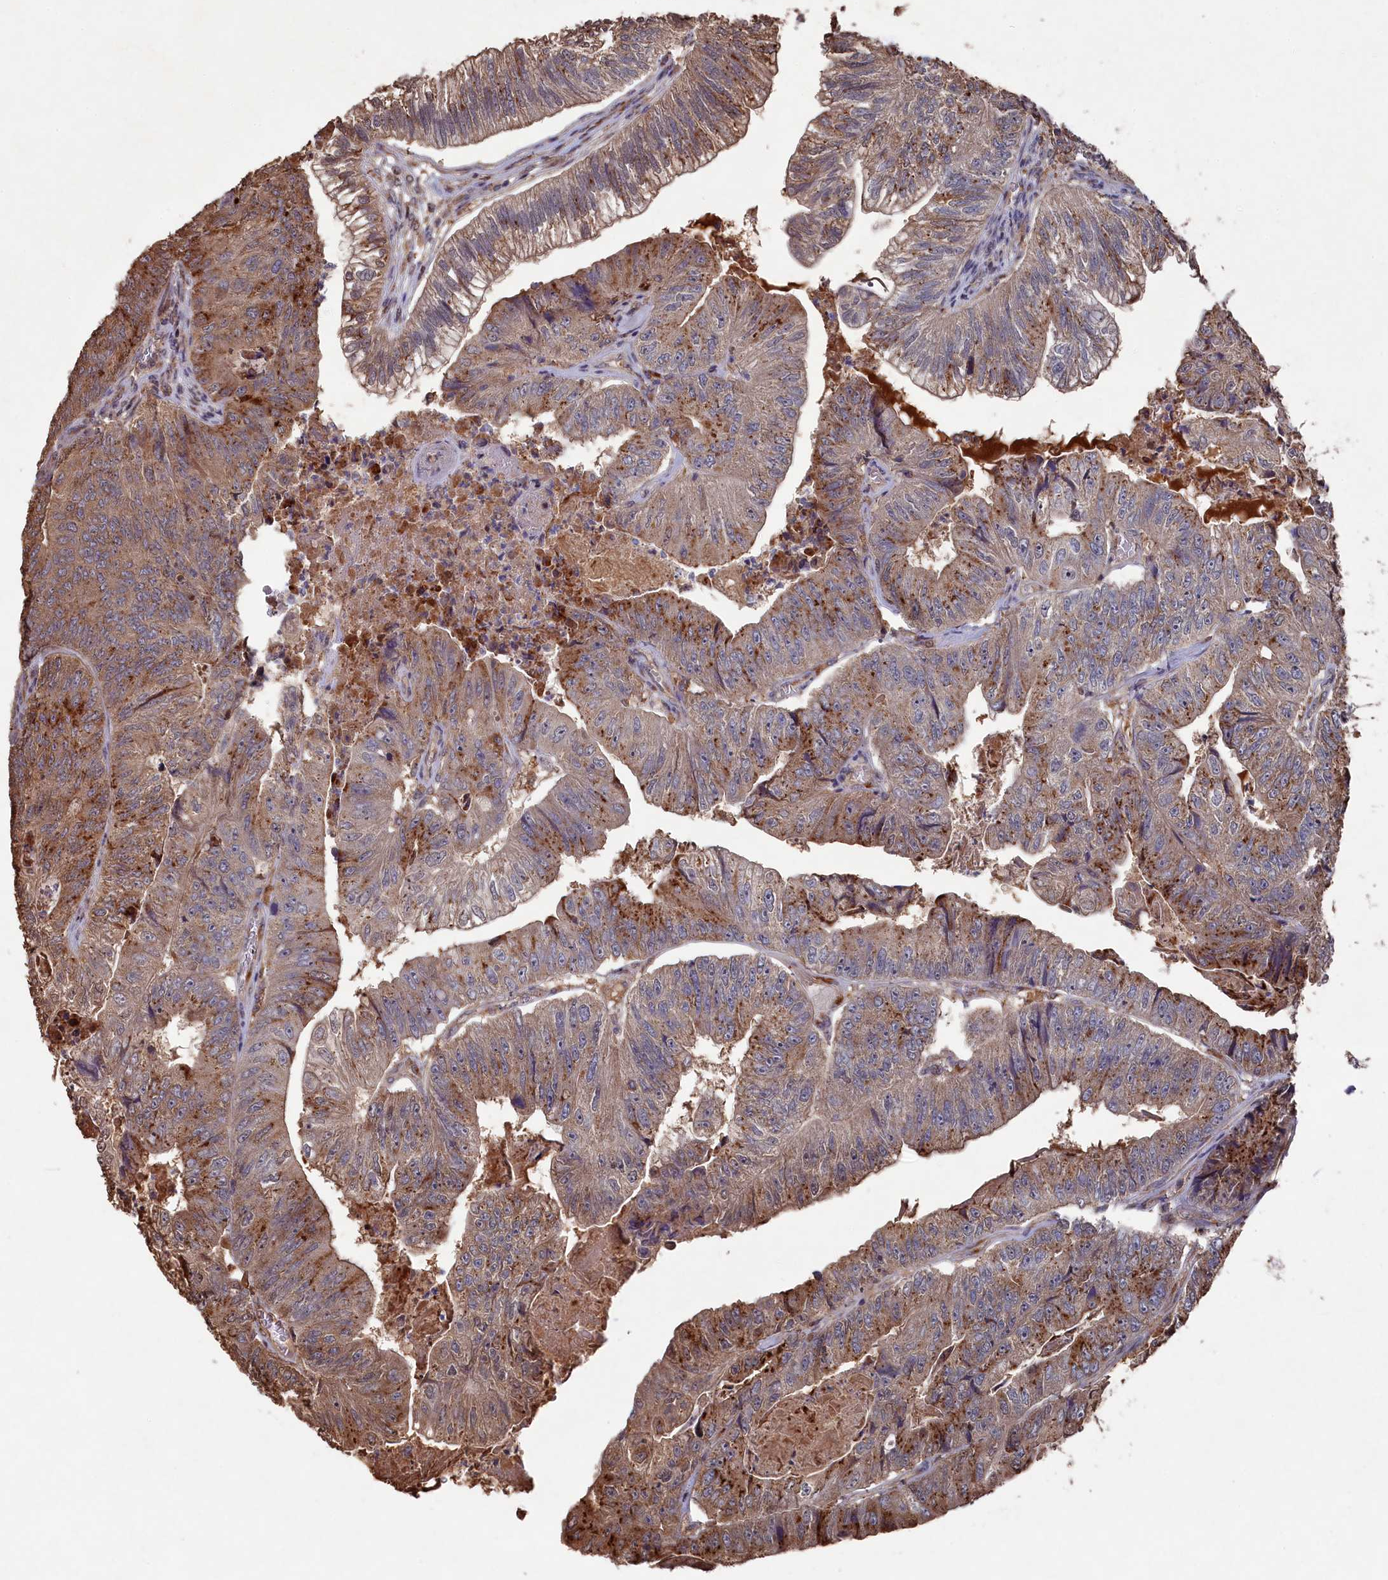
{"staining": {"intensity": "moderate", "quantity": ">75%", "location": "cytoplasmic/membranous"}, "tissue": "colorectal cancer", "cell_type": "Tumor cells", "image_type": "cancer", "snomed": [{"axis": "morphology", "description": "Adenocarcinoma, NOS"}, {"axis": "topography", "description": "Colon"}], "caption": "Moderate cytoplasmic/membranous expression for a protein is seen in about >75% of tumor cells of colorectal cancer using IHC.", "gene": "NAA60", "patient": {"sex": "female", "age": 67}}